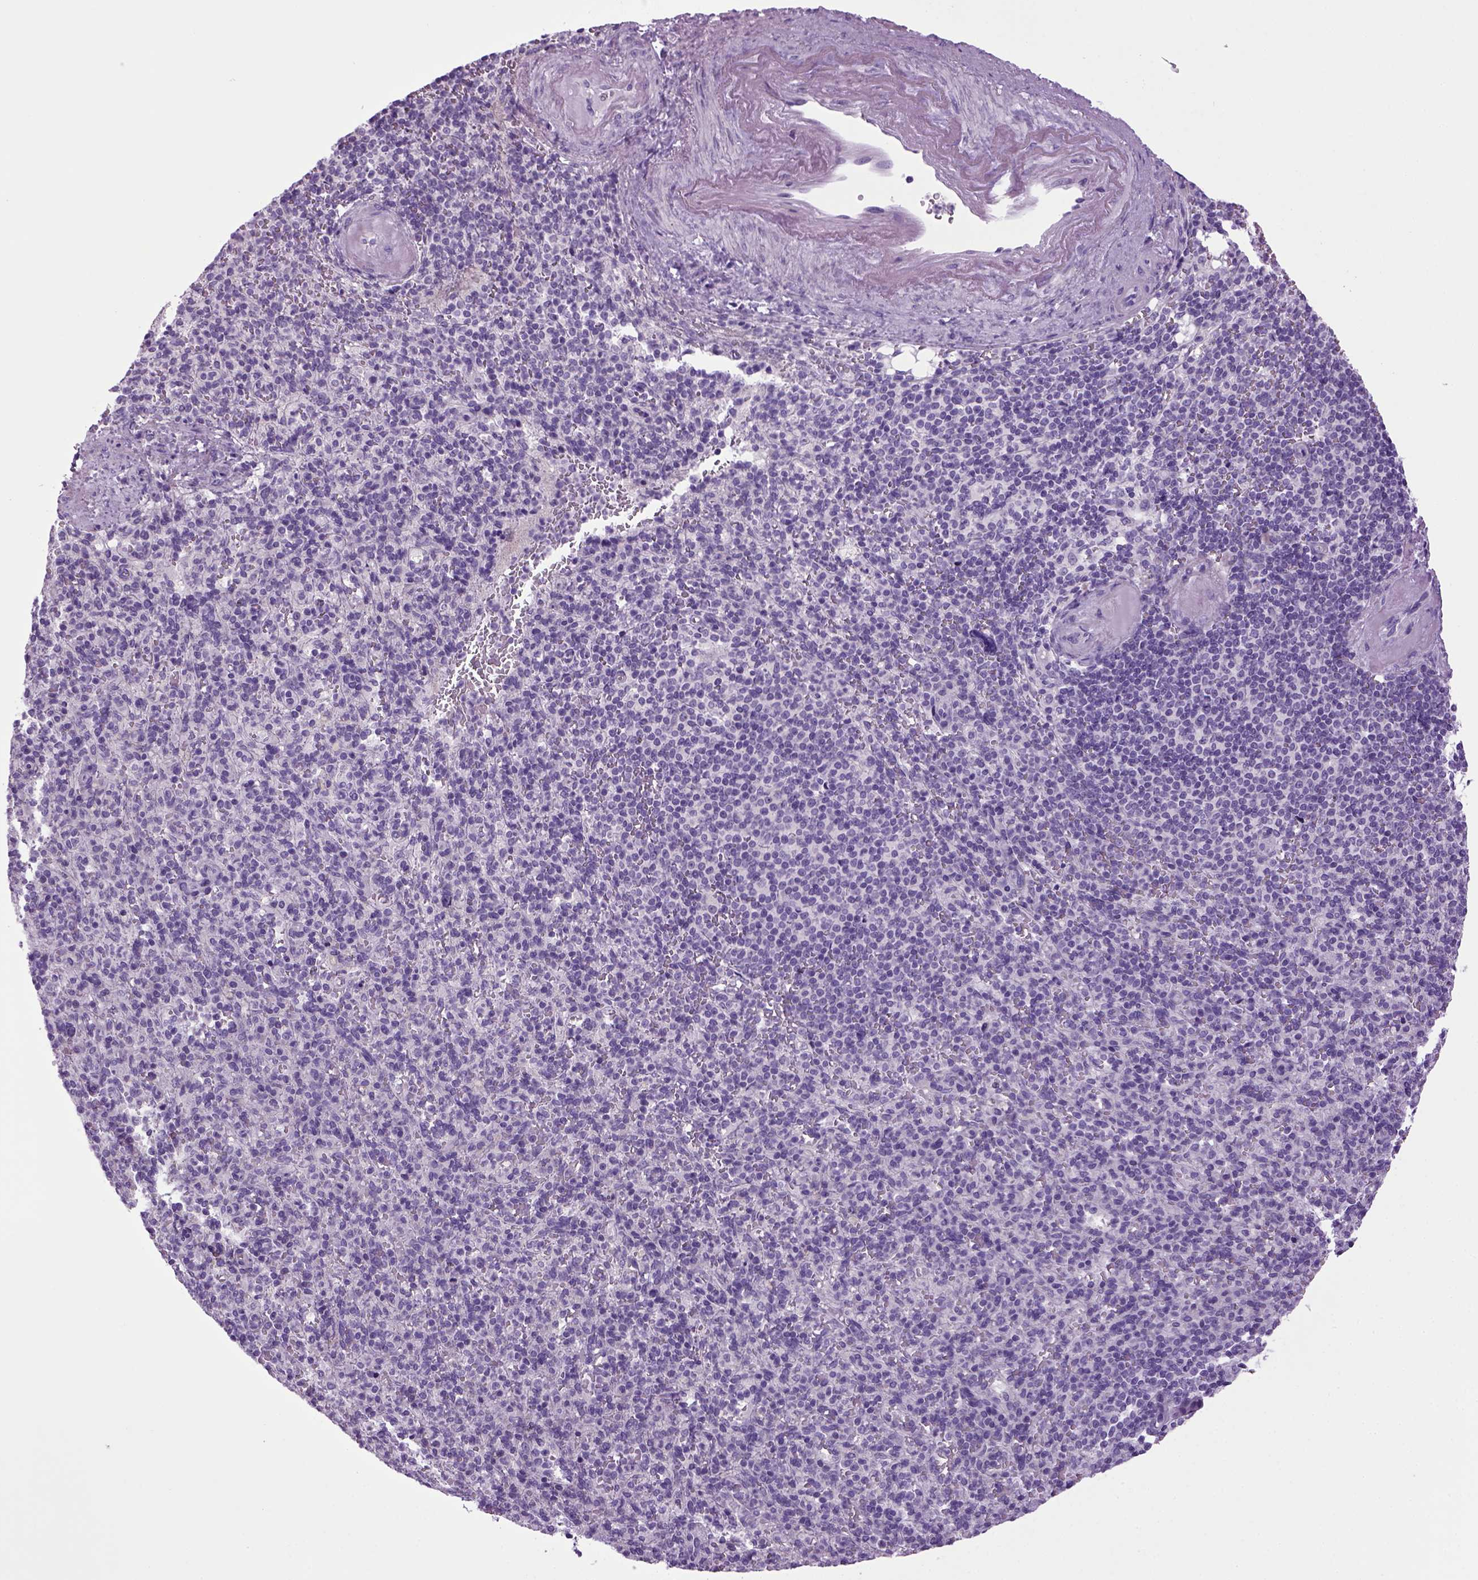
{"staining": {"intensity": "negative", "quantity": "none", "location": "none"}, "tissue": "spleen", "cell_type": "Cells in red pulp", "image_type": "normal", "snomed": [{"axis": "morphology", "description": "Normal tissue, NOS"}, {"axis": "topography", "description": "Spleen"}], "caption": "Immunohistochemistry (IHC) photomicrograph of normal spleen stained for a protein (brown), which demonstrates no staining in cells in red pulp.", "gene": "HMCN2", "patient": {"sex": "female", "age": 74}}